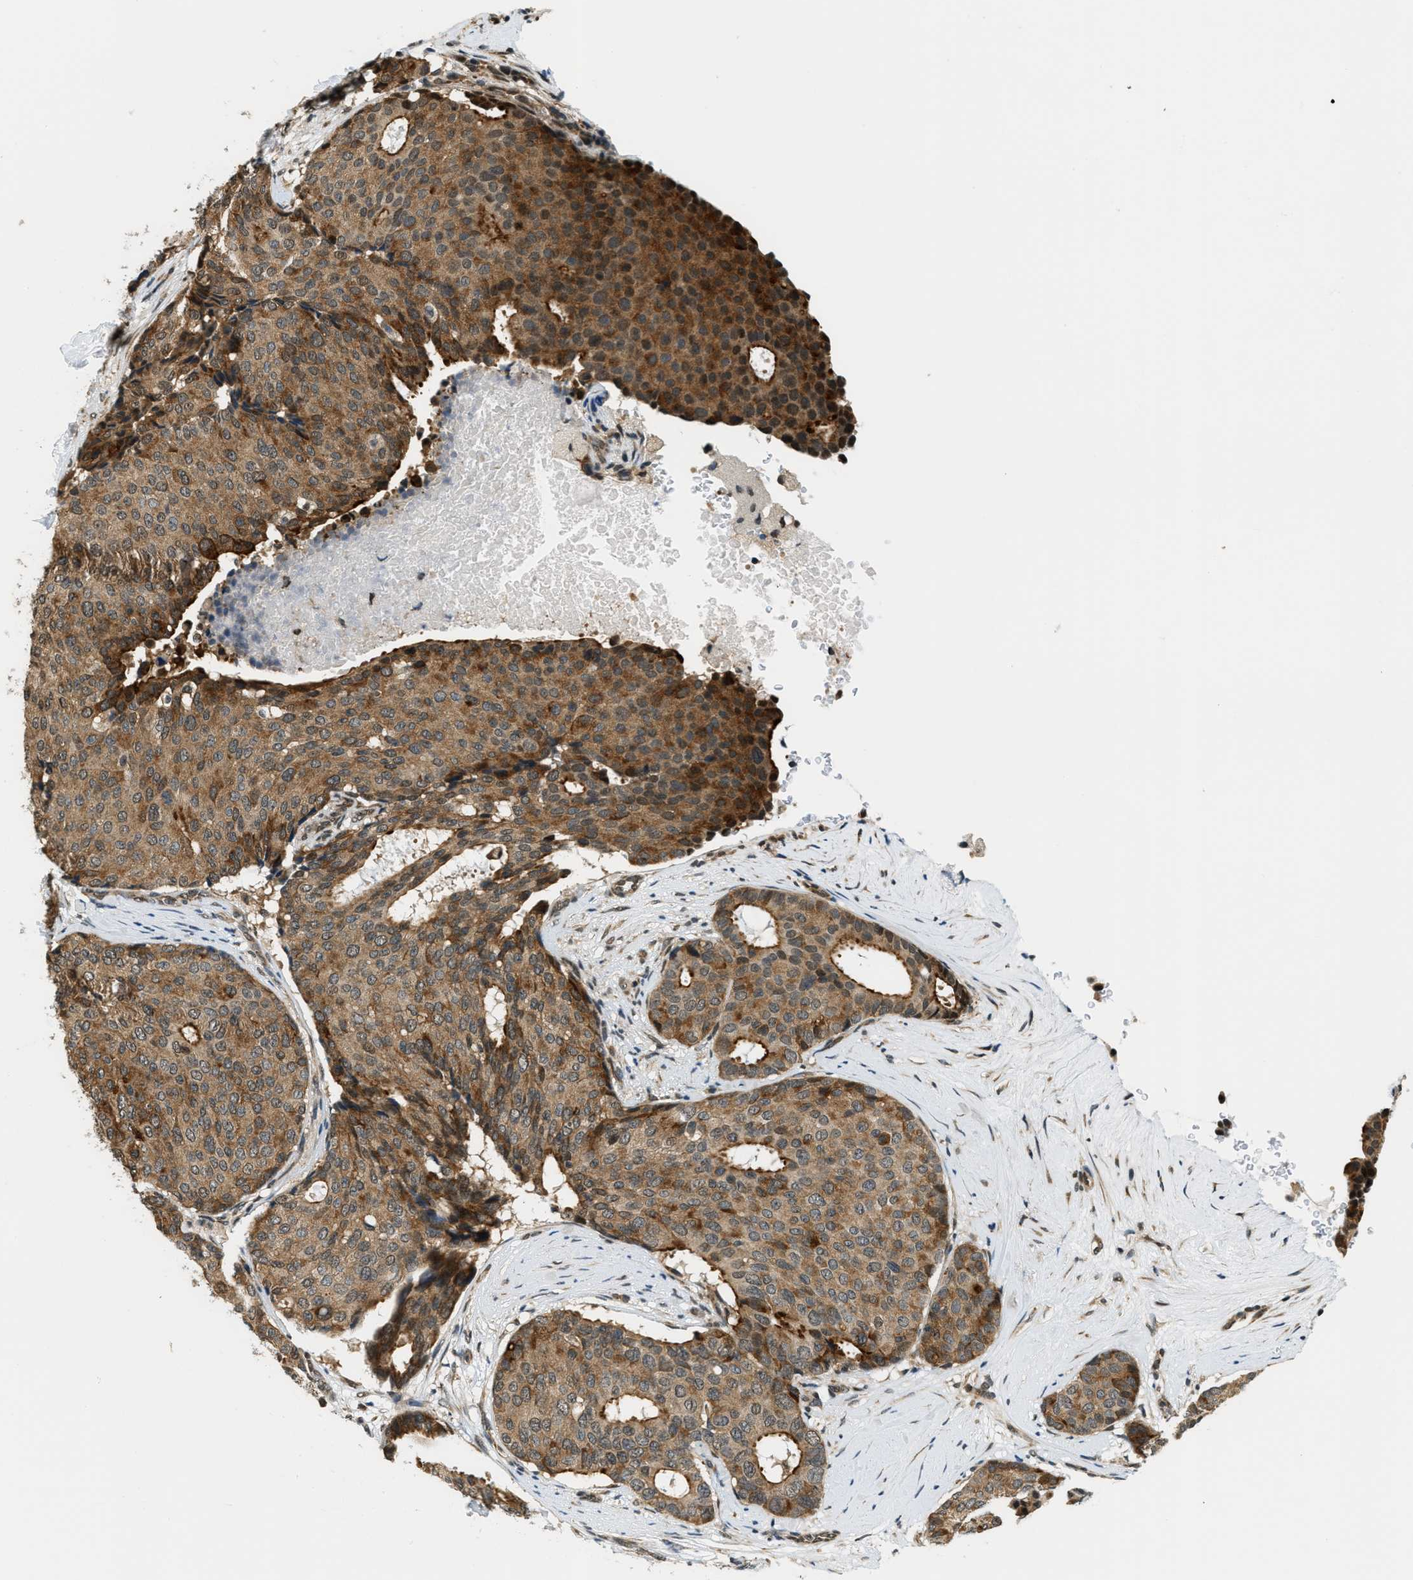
{"staining": {"intensity": "moderate", "quantity": ">75%", "location": "cytoplasmic/membranous"}, "tissue": "breast cancer", "cell_type": "Tumor cells", "image_type": "cancer", "snomed": [{"axis": "morphology", "description": "Duct carcinoma"}, {"axis": "topography", "description": "Breast"}], "caption": "This image shows breast cancer (invasive ductal carcinoma) stained with immunohistochemistry to label a protein in brown. The cytoplasmic/membranous of tumor cells show moderate positivity for the protein. Nuclei are counter-stained blue.", "gene": "RAB11FIP1", "patient": {"sex": "female", "age": 75}}